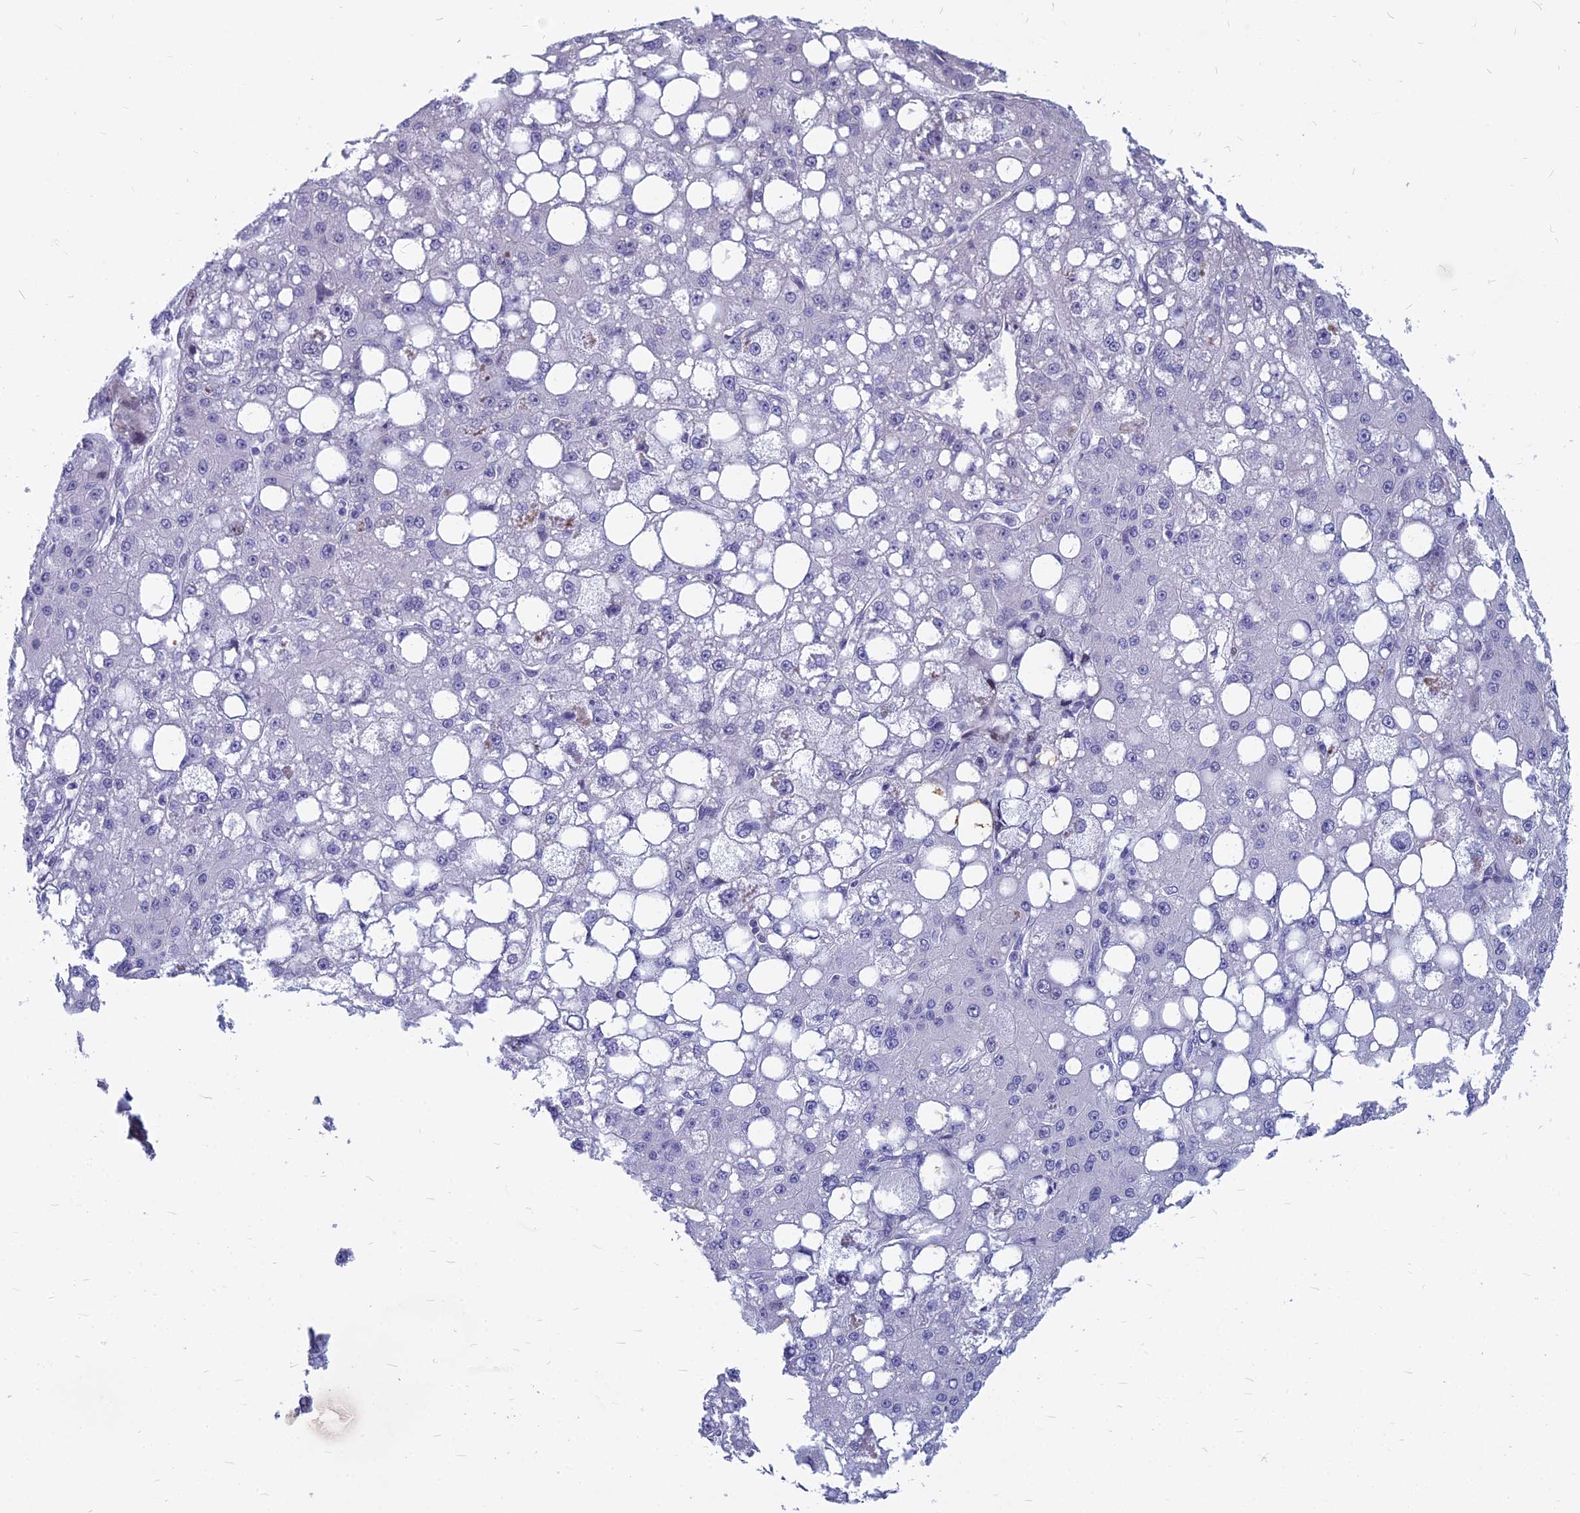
{"staining": {"intensity": "negative", "quantity": "none", "location": "none"}, "tissue": "liver cancer", "cell_type": "Tumor cells", "image_type": "cancer", "snomed": [{"axis": "morphology", "description": "Carcinoma, Hepatocellular, NOS"}, {"axis": "topography", "description": "Liver"}], "caption": "IHC micrograph of liver cancer (hepatocellular carcinoma) stained for a protein (brown), which demonstrates no positivity in tumor cells. Brightfield microscopy of immunohistochemistry stained with DAB (3,3'-diaminobenzidine) (brown) and hematoxylin (blue), captured at high magnification.", "gene": "MYBPC2", "patient": {"sex": "male", "age": 67}}